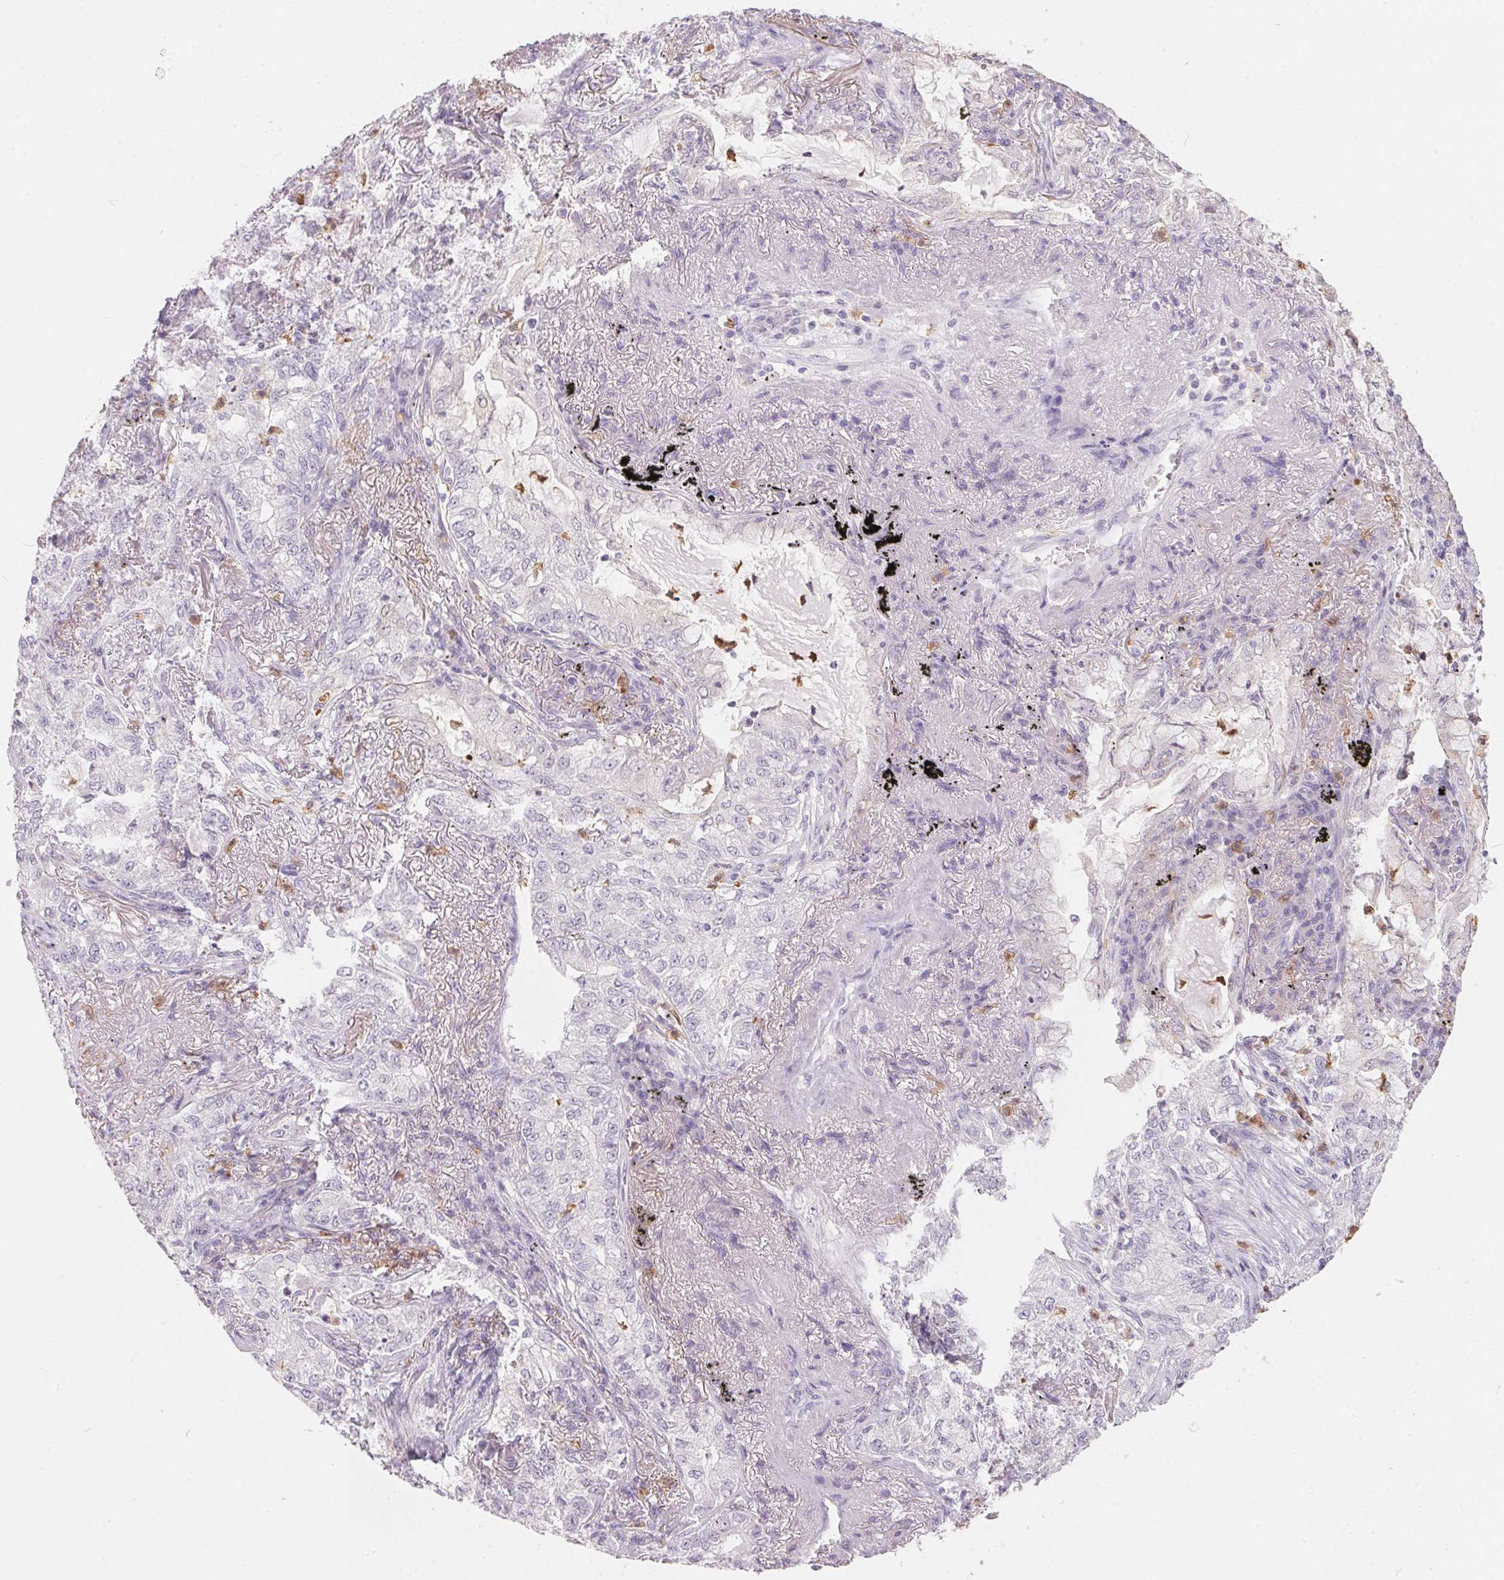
{"staining": {"intensity": "negative", "quantity": "none", "location": "none"}, "tissue": "lung cancer", "cell_type": "Tumor cells", "image_type": "cancer", "snomed": [{"axis": "morphology", "description": "Adenocarcinoma, NOS"}, {"axis": "topography", "description": "Lung"}], "caption": "This is an immunohistochemistry photomicrograph of lung cancer (adenocarcinoma). There is no expression in tumor cells.", "gene": "SERPINB1", "patient": {"sex": "female", "age": 73}}